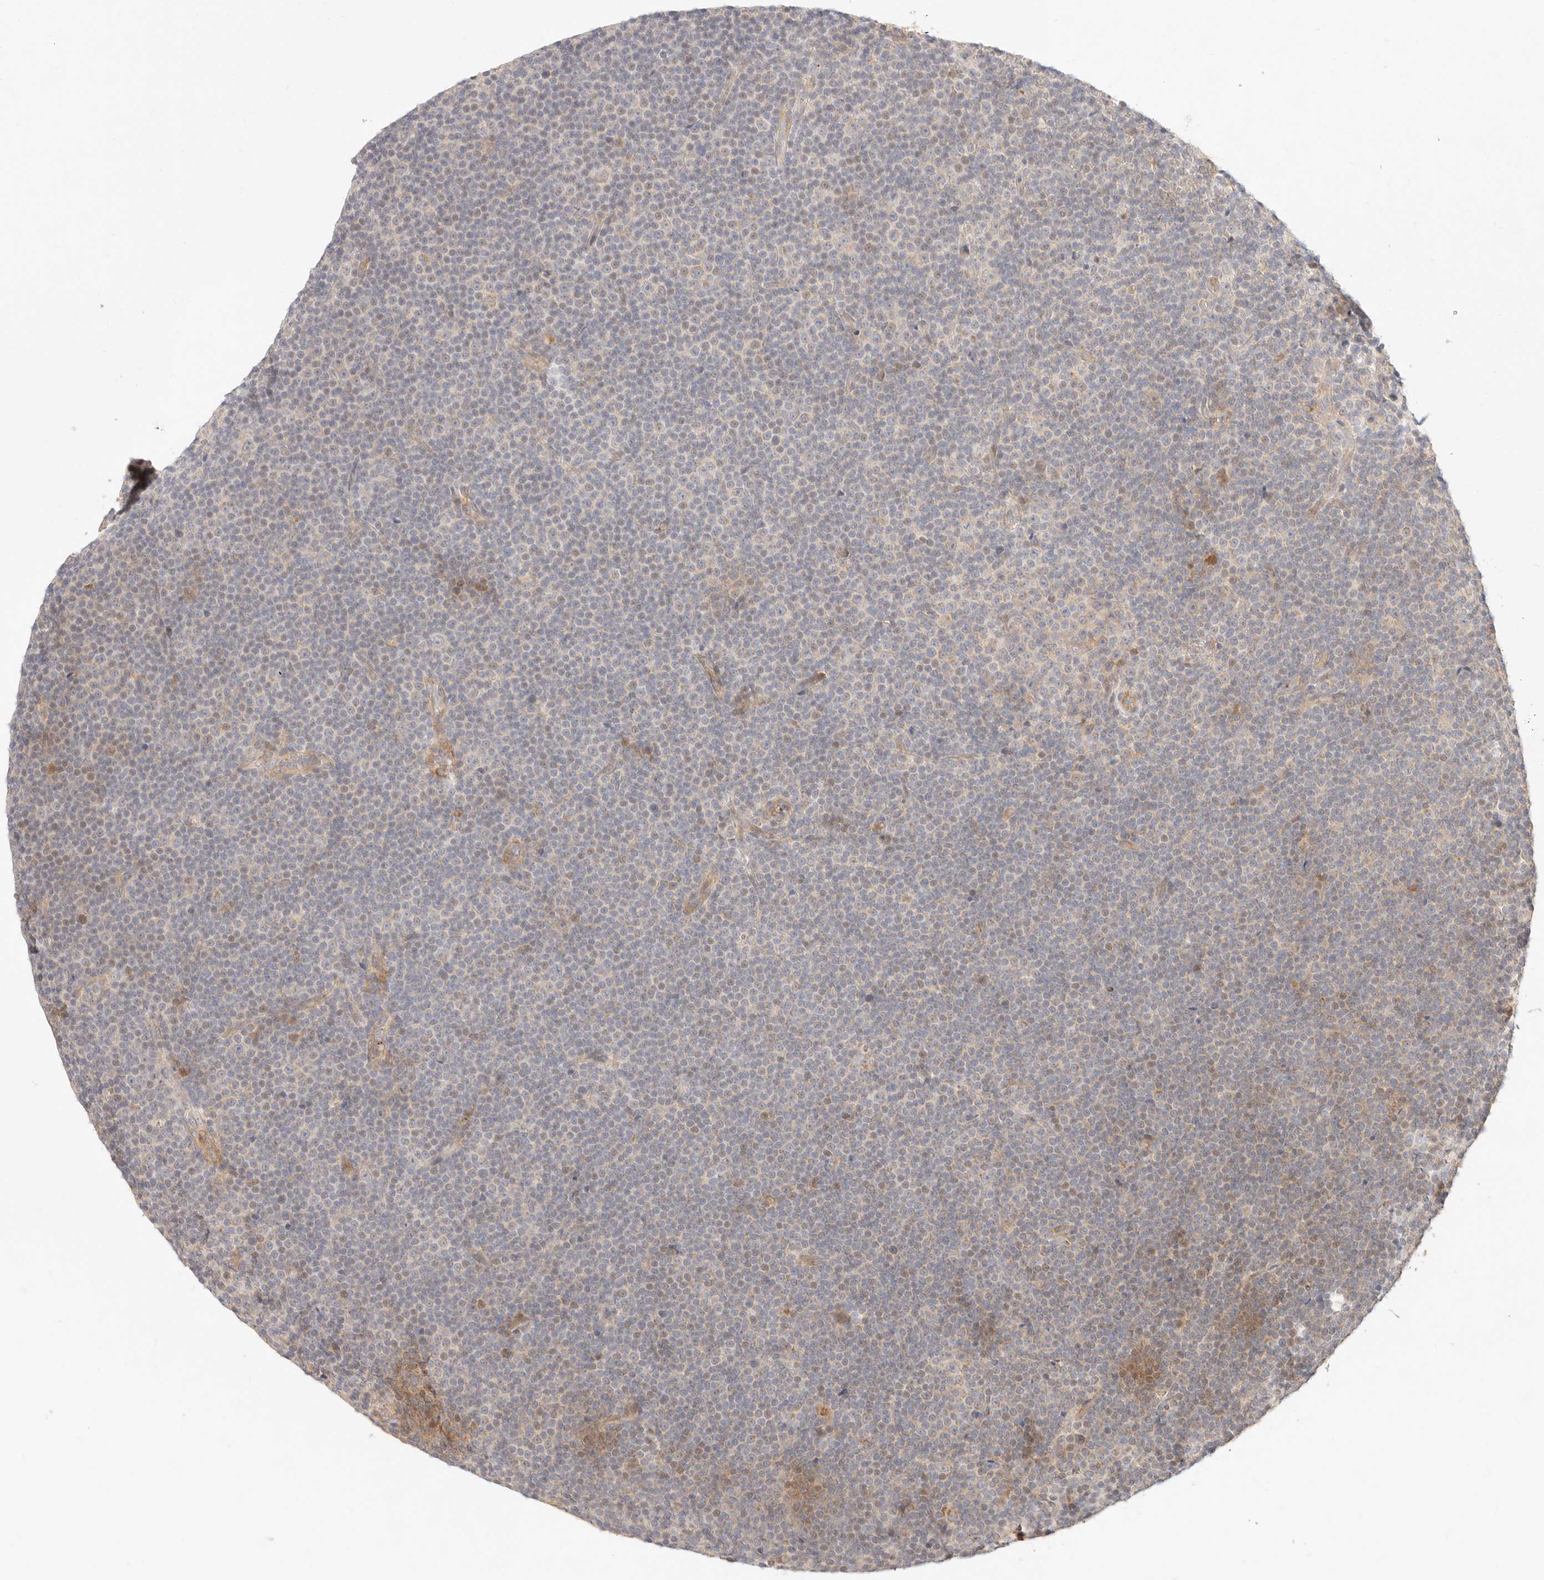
{"staining": {"intensity": "weak", "quantity": "<25%", "location": "cytoplasmic/membranous"}, "tissue": "lymphoma", "cell_type": "Tumor cells", "image_type": "cancer", "snomed": [{"axis": "morphology", "description": "Malignant lymphoma, non-Hodgkin's type, Low grade"}, {"axis": "topography", "description": "Lymph node"}], "caption": "The photomicrograph demonstrates no significant positivity in tumor cells of lymphoma. The staining is performed using DAB brown chromogen with nuclei counter-stained in using hematoxylin.", "gene": "UBXN10", "patient": {"sex": "female", "age": 67}}